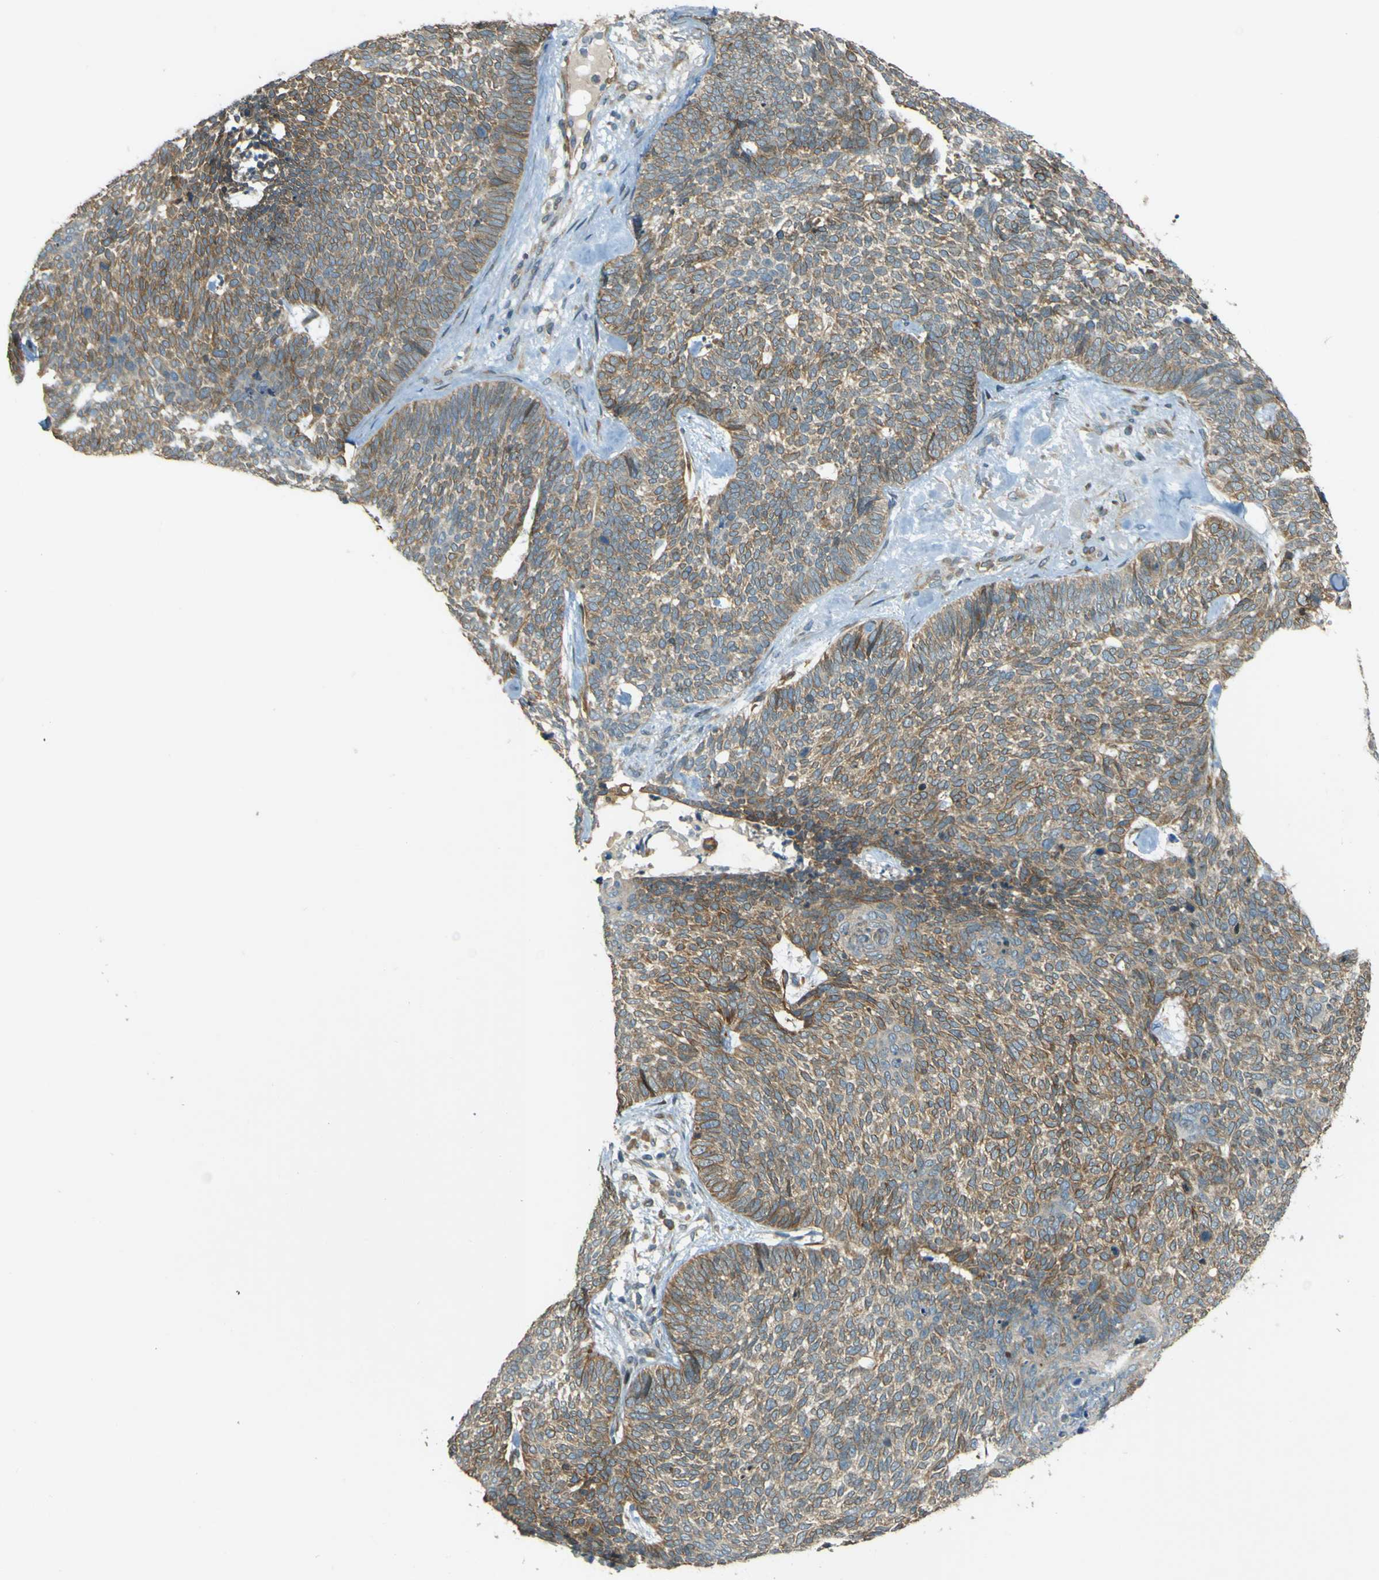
{"staining": {"intensity": "moderate", "quantity": ">75%", "location": "cytoplasmic/membranous"}, "tissue": "skin cancer", "cell_type": "Tumor cells", "image_type": "cancer", "snomed": [{"axis": "morphology", "description": "Basal cell carcinoma"}, {"axis": "topography", "description": "Skin"}], "caption": "Protein expression analysis of human skin cancer (basal cell carcinoma) reveals moderate cytoplasmic/membranous staining in about >75% of tumor cells.", "gene": "LPCAT1", "patient": {"sex": "female", "age": 84}}